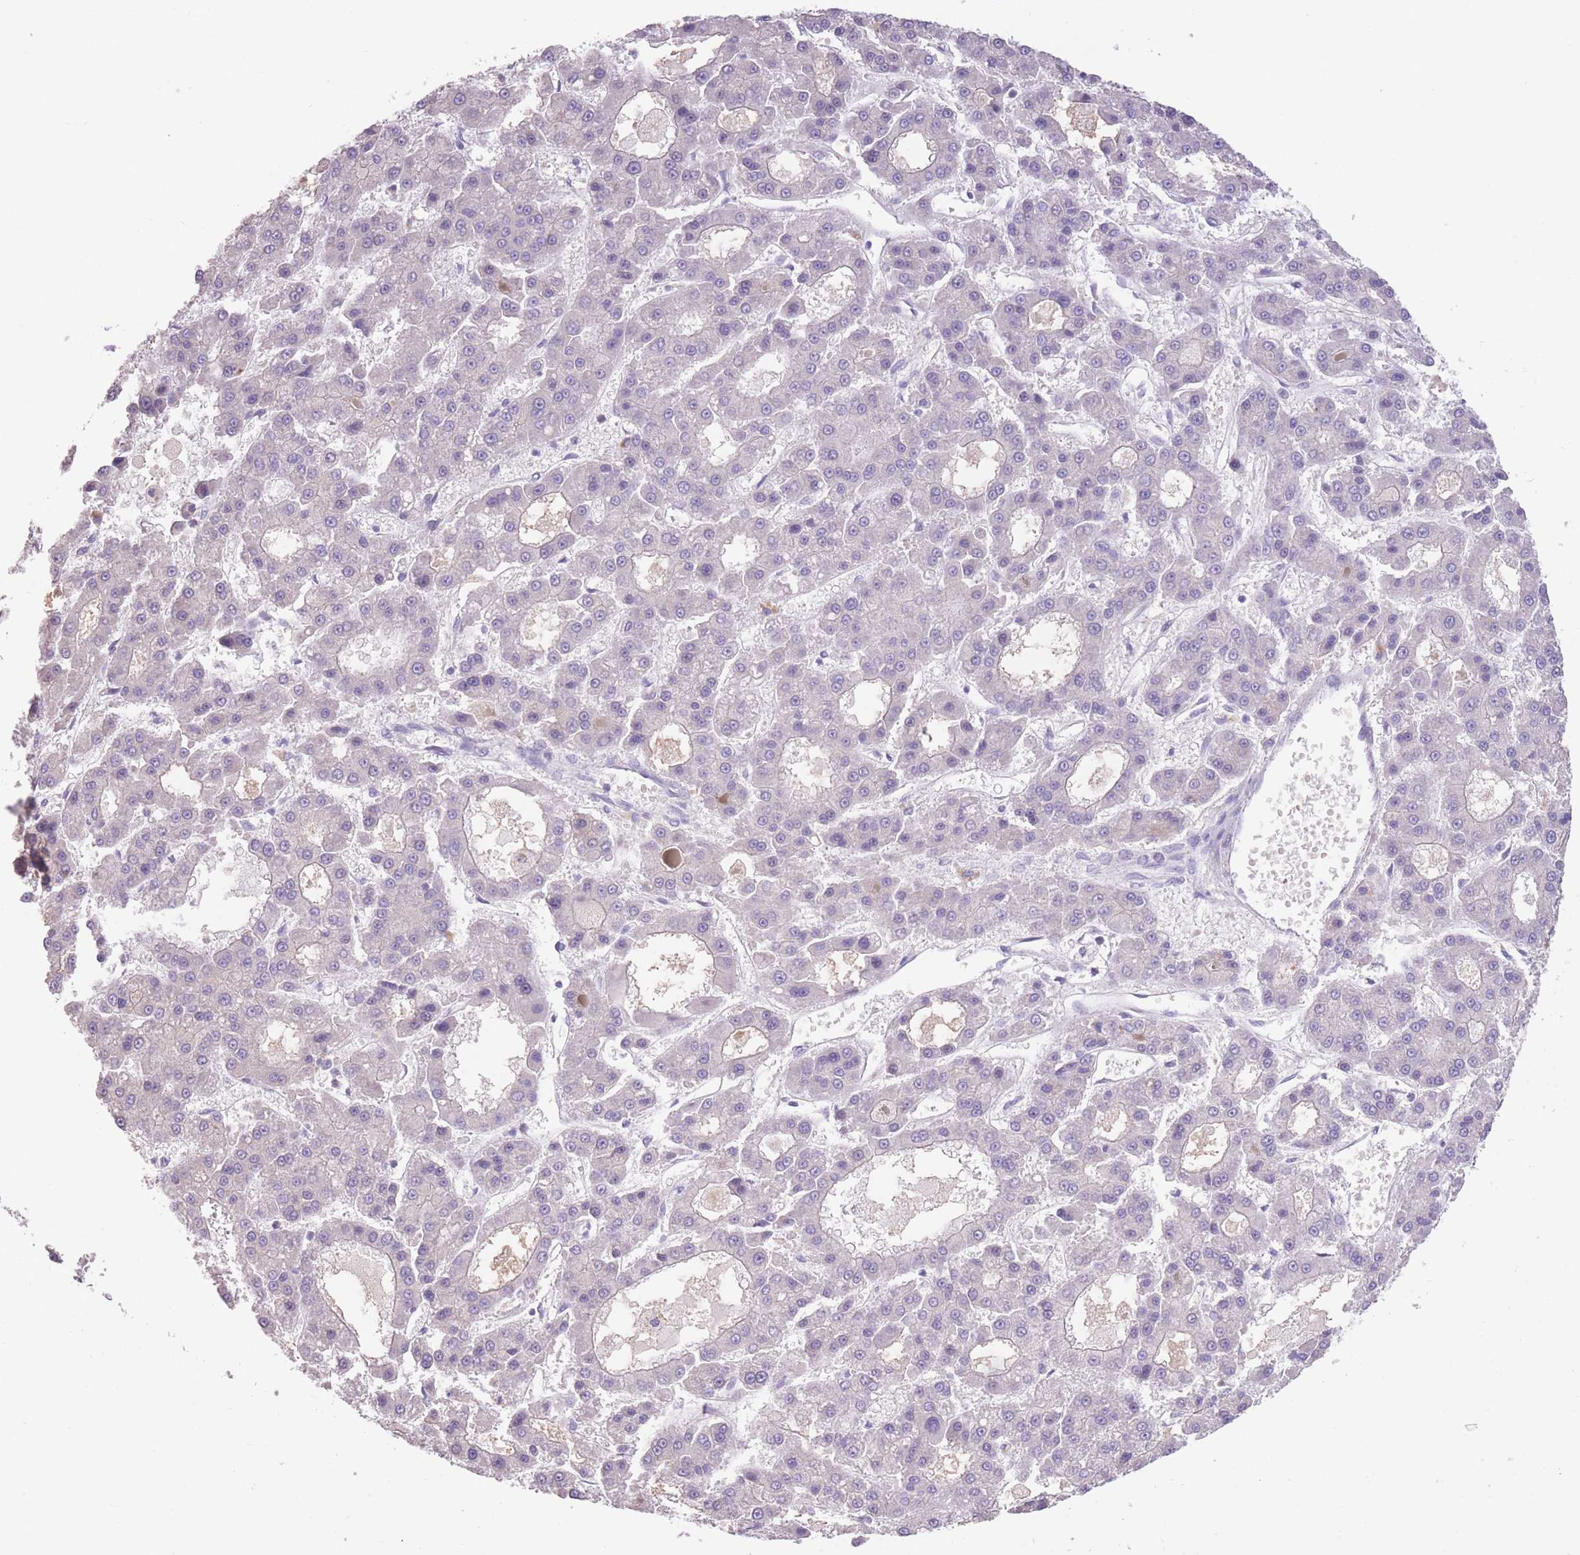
{"staining": {"intensity": "negative", "quantity": "none", "location": "none"}, "tissue": "liver cancer", "cell_type": "Tumor cells", "image_type": "cancer", "snomed": [{"axis": "morphology", "description": "Carcinoma, Hepatocellular, NOS"}, {"axis": "topography", "description": "Liver"}], "caption": "The immunohistochemistry (IHC) micrograph has no significant staining in tumor cells of liver cancer tissue.", "gene": "WDR70", "patient": {"sex": "male", "age": 70}}